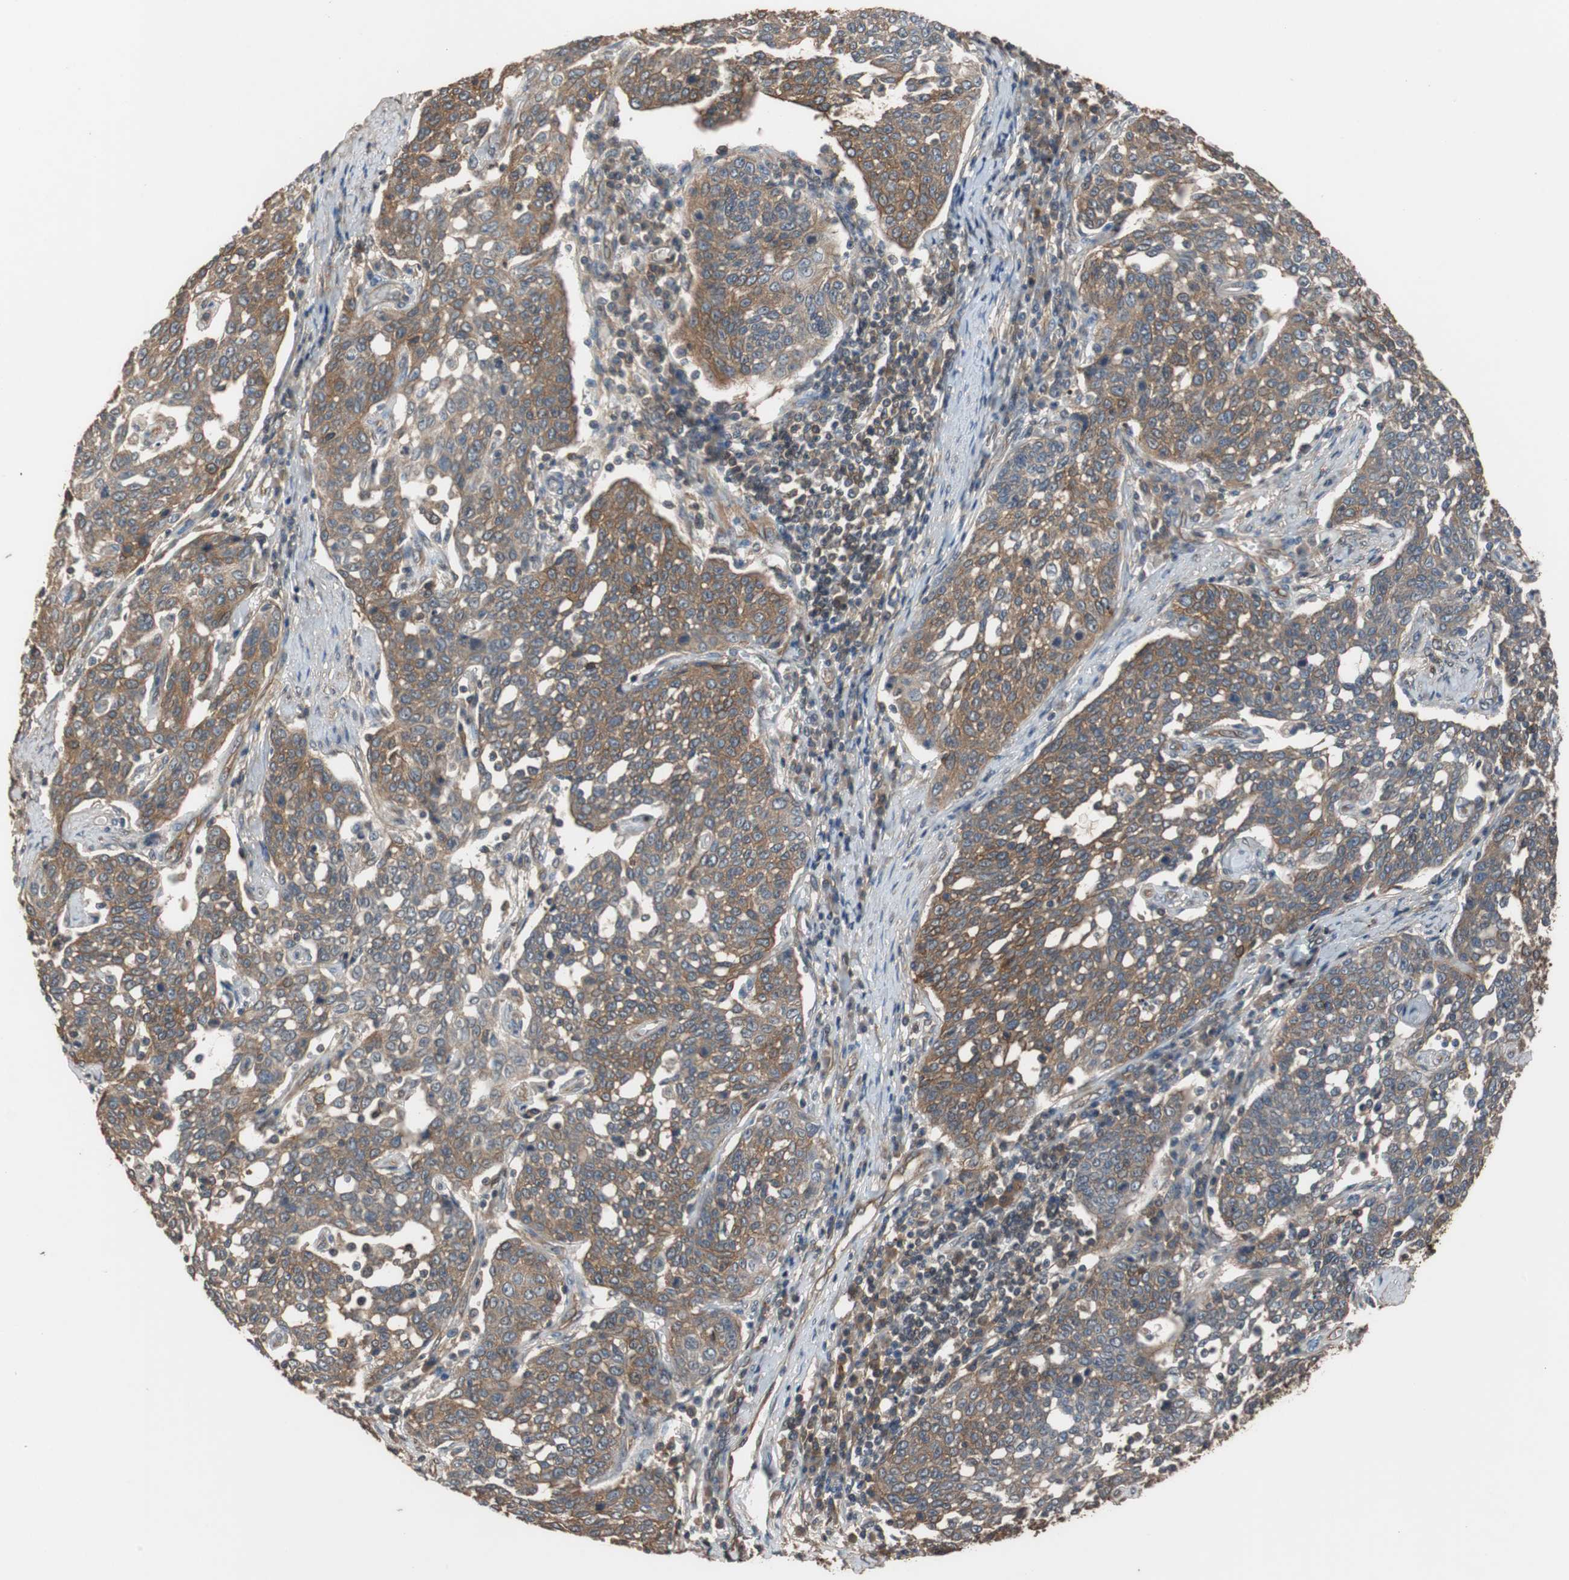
{"staining": {"intensity": "moderate", "quantity": ">75%", "location": "cytoplasmic/membranous"}, "tissue": "cervical cancer", "cell_type": "Tumor cells", "image_type": "cancer", "snomed": [{"axis": "morphology", "description": "Squamous cell carcinoma, NOS"}, {"axis": "topography", "description": "Cervix"}], "caption": "A medium amount of moderate cytoplasmic/membranous staining is present in about >75% of tumor cells in cervical squamous cell carcinoma tissue.", "gene": "NDRG1", "patient": {"sex": "female", "age": 34}}